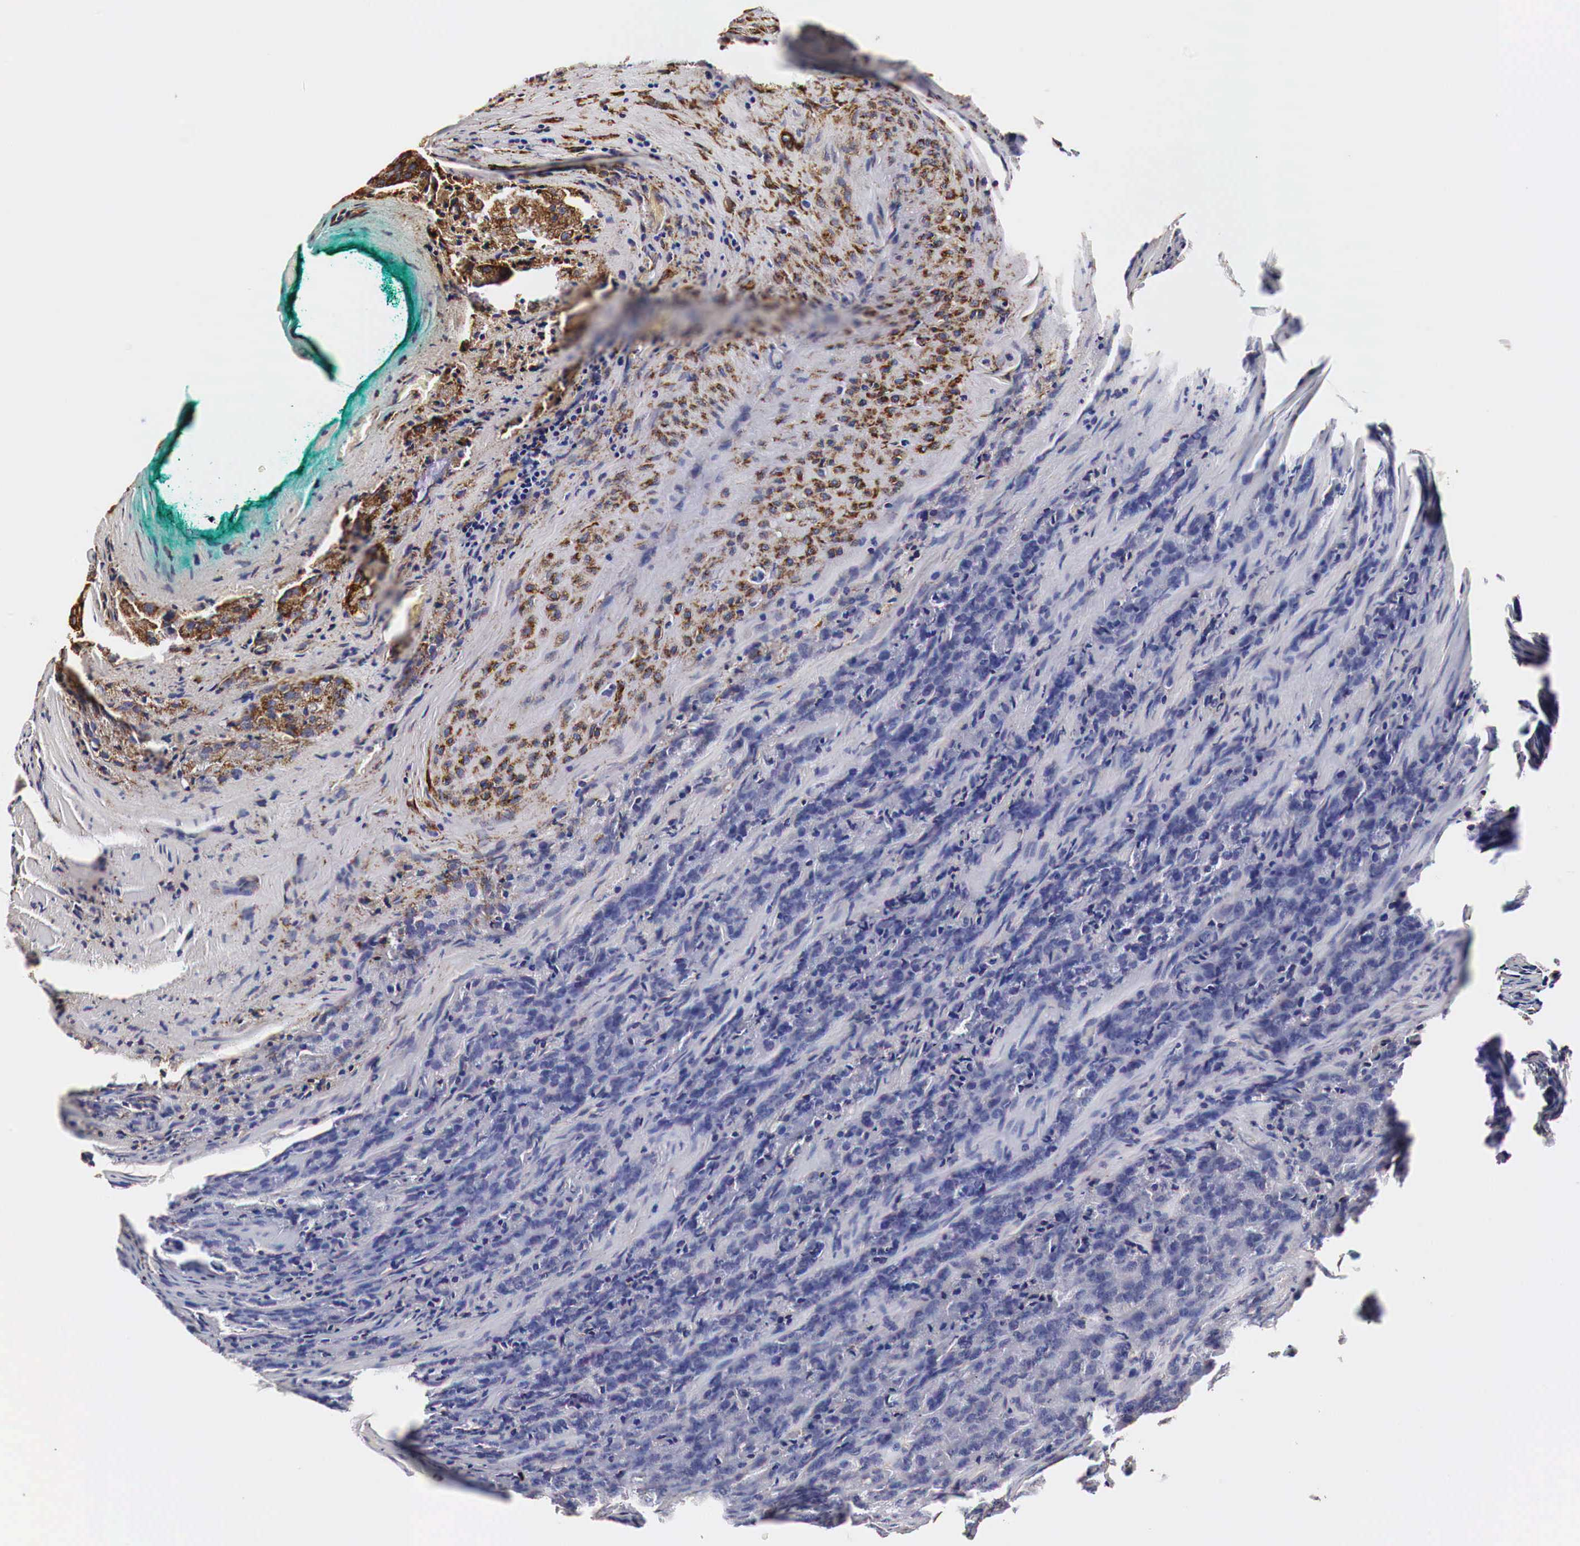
{"staining": {"intensity": "moderate", "quantity": "25%-75%", "location": "cytoplasmic/membranous"}, "tissue": "prostate cancer", "cell_type": "Tumor cells", "image_type": "cancer", "snomed": [{"axis": "morphology", "description": "Adenocarcinoma, Medium grade"}, {"axis": "topography", "description": "Prostate"}], "caption": "A brown stain highlights moderate cytoplasmic/membranous expression of a protein in adenocarcinoma (medium-grade) (prostate) tumor cells.", "gene": "CKAP4", "patient": {"sex": "male", "age": 60}}